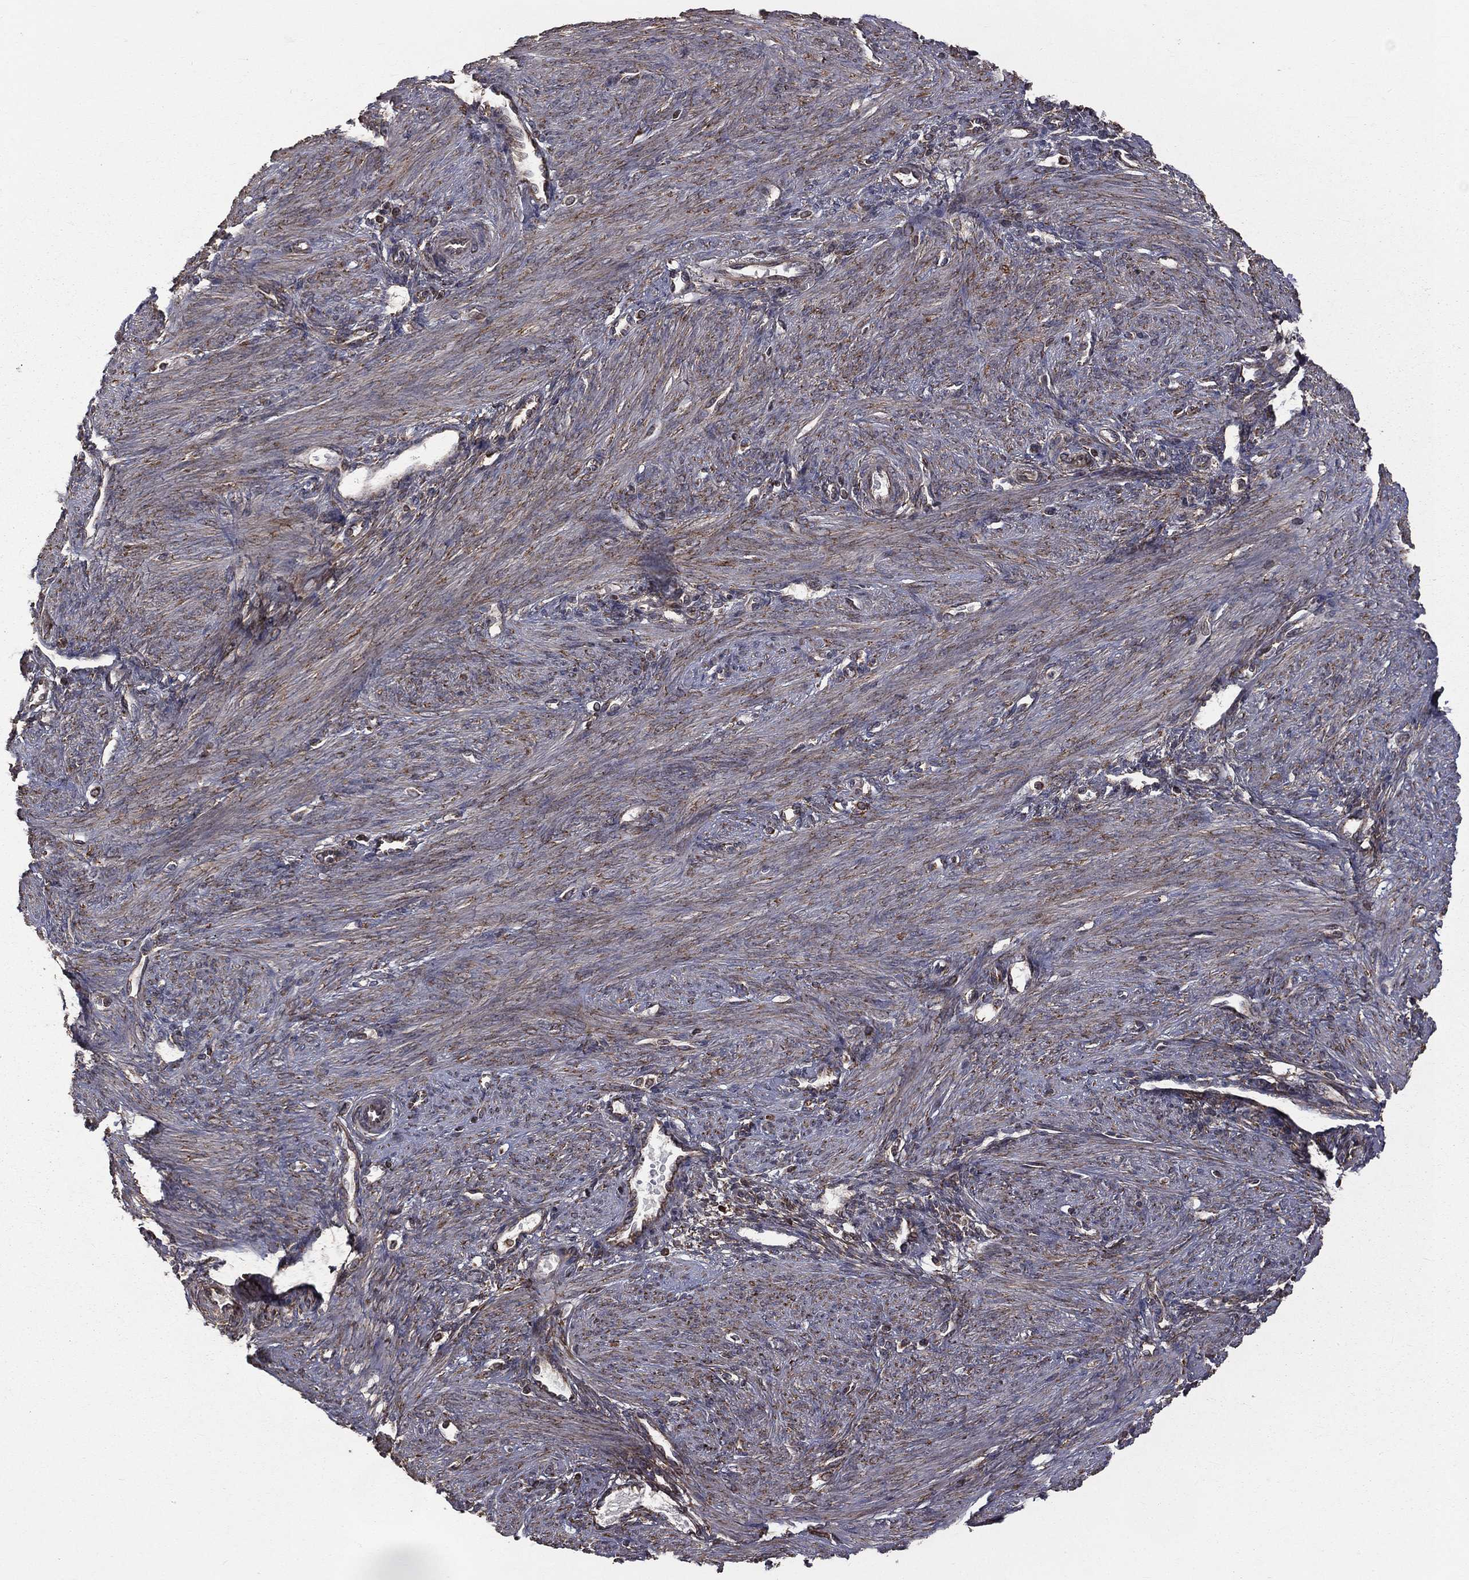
{"staining": {"intensity": "moderate", "quantity": "25%-75%", "location": "cytoplasmic/membranous"}, "tissue": "endometrium", "cell_type": "Cells in endometrial stroma", "image_type": "normal", "snomed": [{"axis": "morphology", "description": "Normal tissue, NOS"}, {"axis": "topography", "description": "Endometrium"}], "caption": "Approximately 25%-75% of cells in endometrial stroma in benign human endometrium display moderate cytoplasmic/membranous protein expression as visualized by brown immunohistochemical staining.", "gene": "OLFML1", "patient": {"sex": "female", "age": 39}}